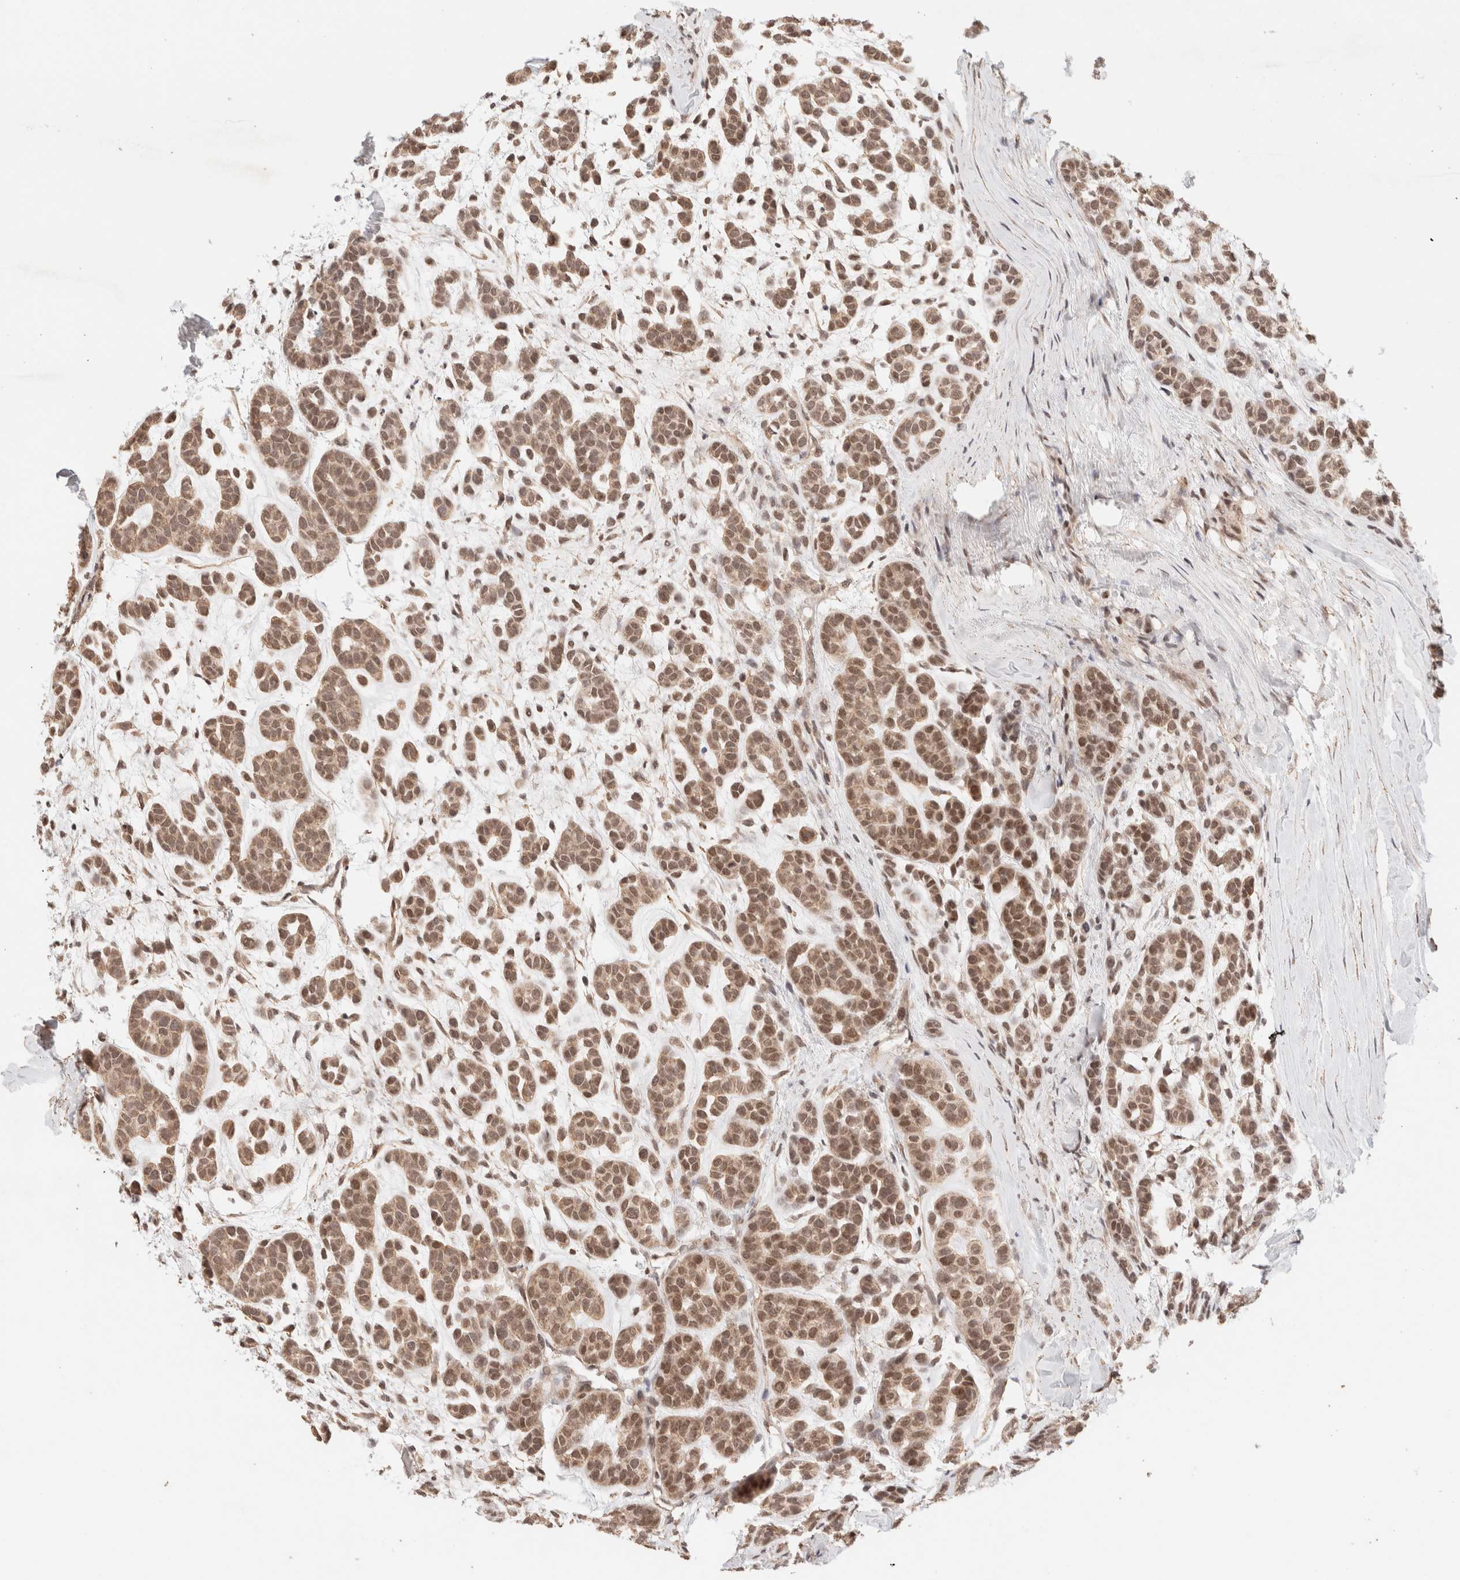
{"staining": {"intensity": "moderate", "quantity": ">75%", "location": "cytoplasmic/membranous,nuclear"}, "tissue": "head and neck cancer", "cell_type": "Tumor cells", "image_type": "cancer", "snomed": [{"axis": "morphology", "description": "Adenocarcinoma, NOS"}, {"axis": "morphology", "description": "Adenoma, NOS"}, {"axis": "topography", "description": "Head-Neck"}], "caption": "Immunohistochemistry (DAB (3,3'-diaminobenzidine)) staining of human head and neck cancer displays moderate cytoplasmic/membranous and nuclear protein positivity in approximately >75% of tumor cells. Nuclei are stained in blue.", "gene": "BRPF3", "patient": {"sex": "female", "age": 55}}